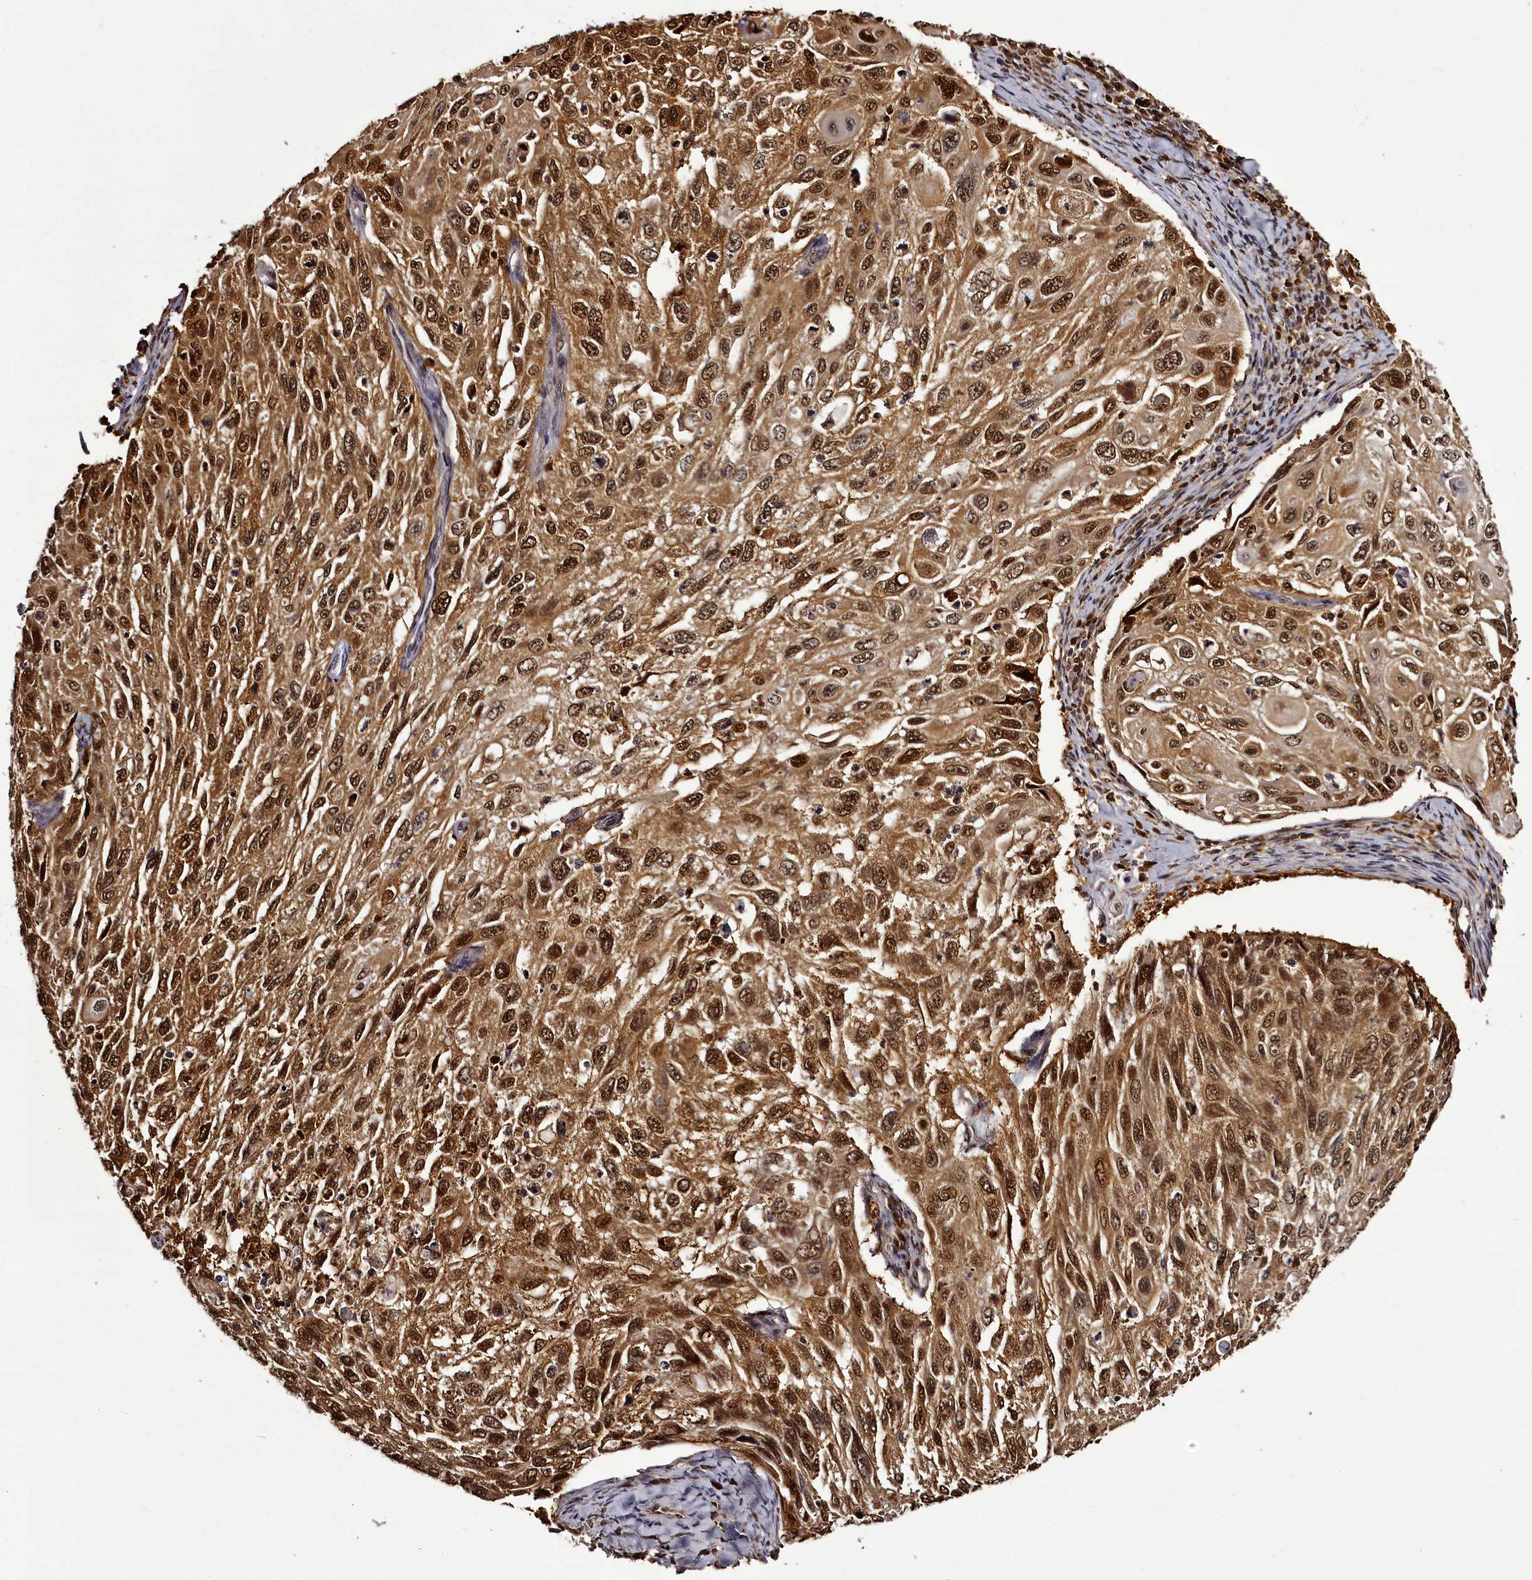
{"staining": {"intensity": "strong", "quantity": ">75%", "location": "cytoplasmic/membranous,nuclear"}, "tissue": "cervical cancer", "cell_type": "Tumor cells", "image_type": "cancer", "snomed": [{"axis": "morphology", "description": "Squamous cell carcinoma, NOS"}, {"axis": "topography", "description": "Cervix"}], "caption": "A brown stain labels strong cytoplasmic/membranous and nuclear positivity of a protein in human squamous cell carcinoma (cervical) tumor cells. (DAB IHC, brown staining for protein, blue staining for nuclei).", "gene": "NPRL2", "patient": {"sex": "female", "age": 70}}